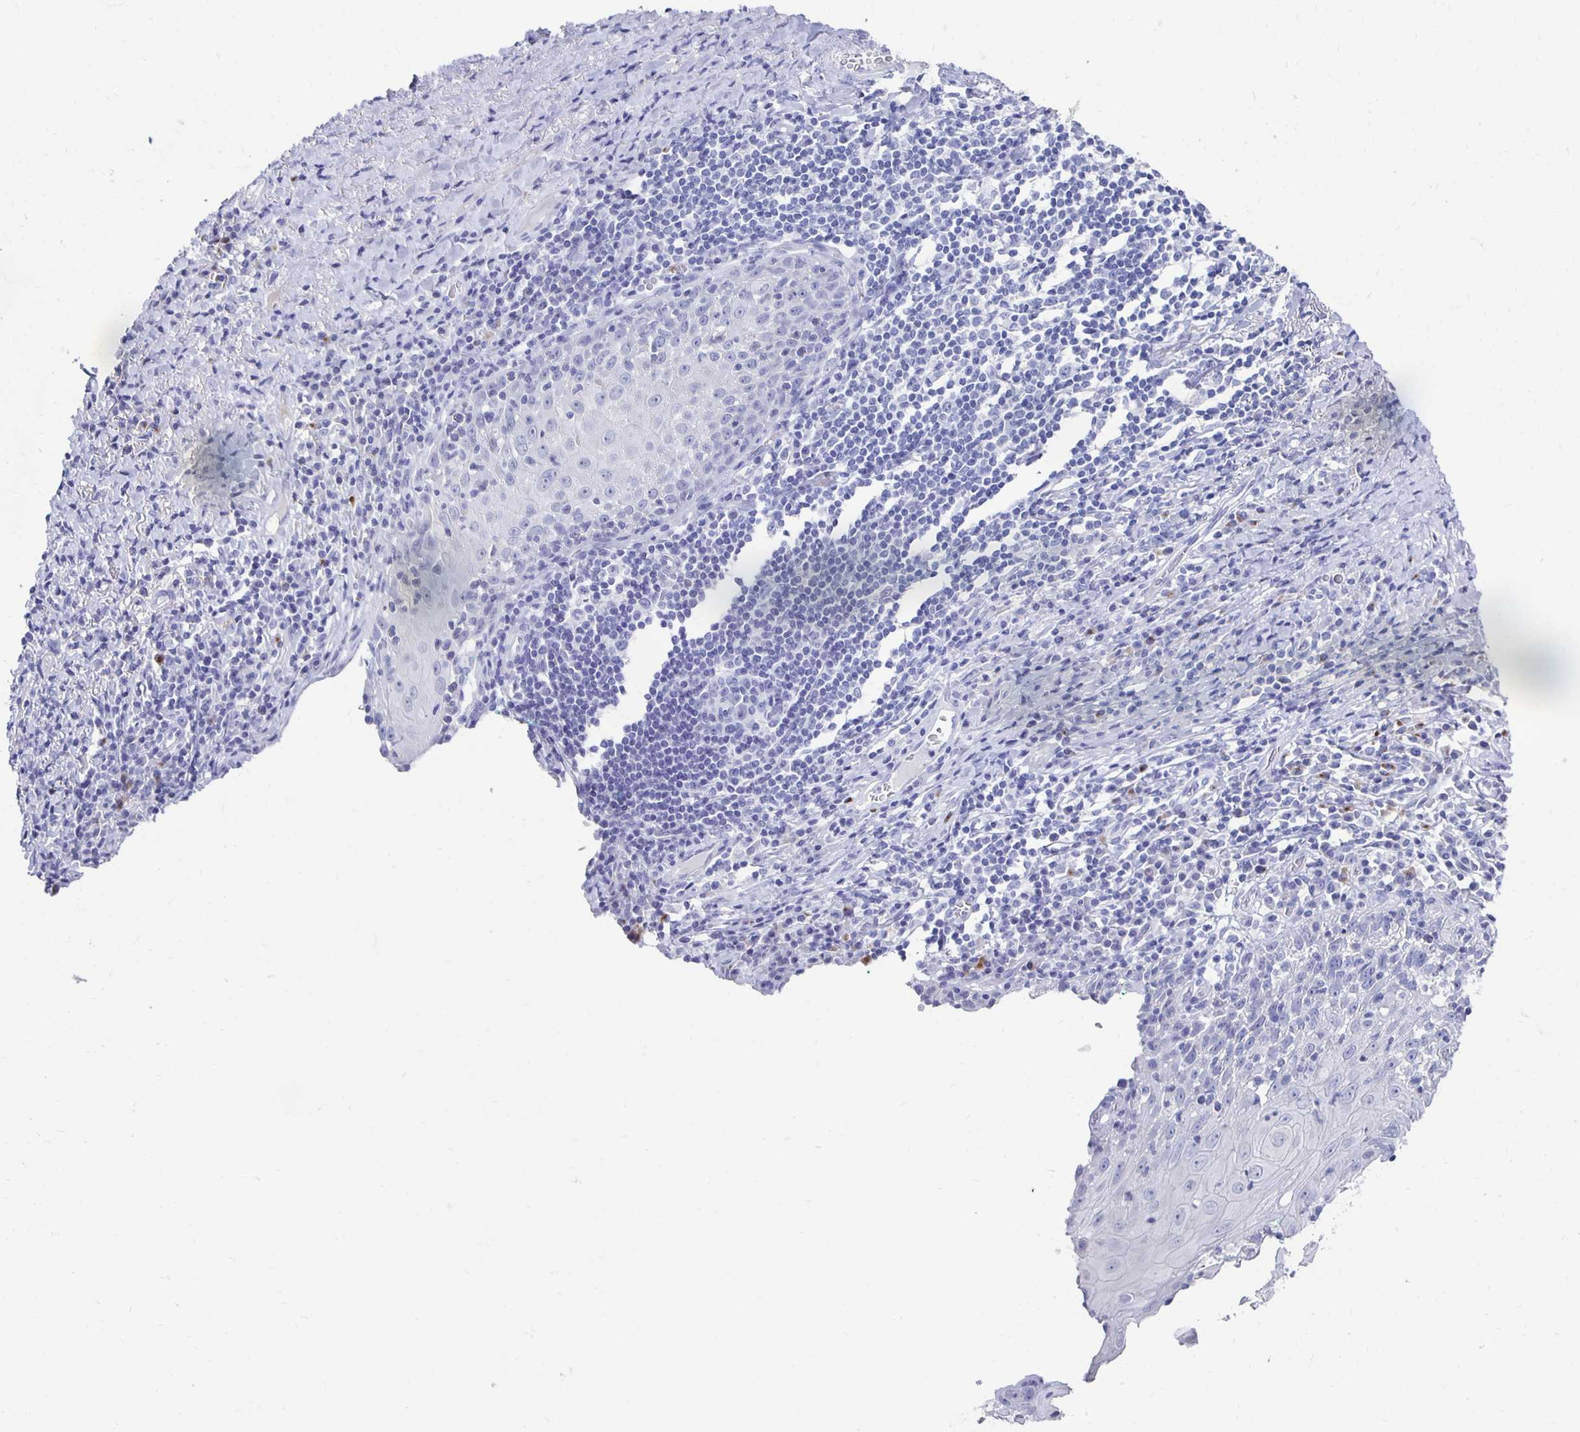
{"staining": {"intensity": "negative", "quantity": "none", "location": "none"}, "tissue": "skin cancer", "cell_type": "Tumor cells", "image_type": "cancer", "snomed": [{"axis": "morphology", "description": "Squamous cell carcinoma, NOS"}, {"axis": "topography", "description": "Skin"}, {"axis": "topography", "description": "Vulva"}], "caption": "Immunohistochemical staining of skin squamous cell carcinoma shows no significant positivity in tumor cells.", "gene": "PRDM7", "patient": {"sex": "female", "age": 76}}